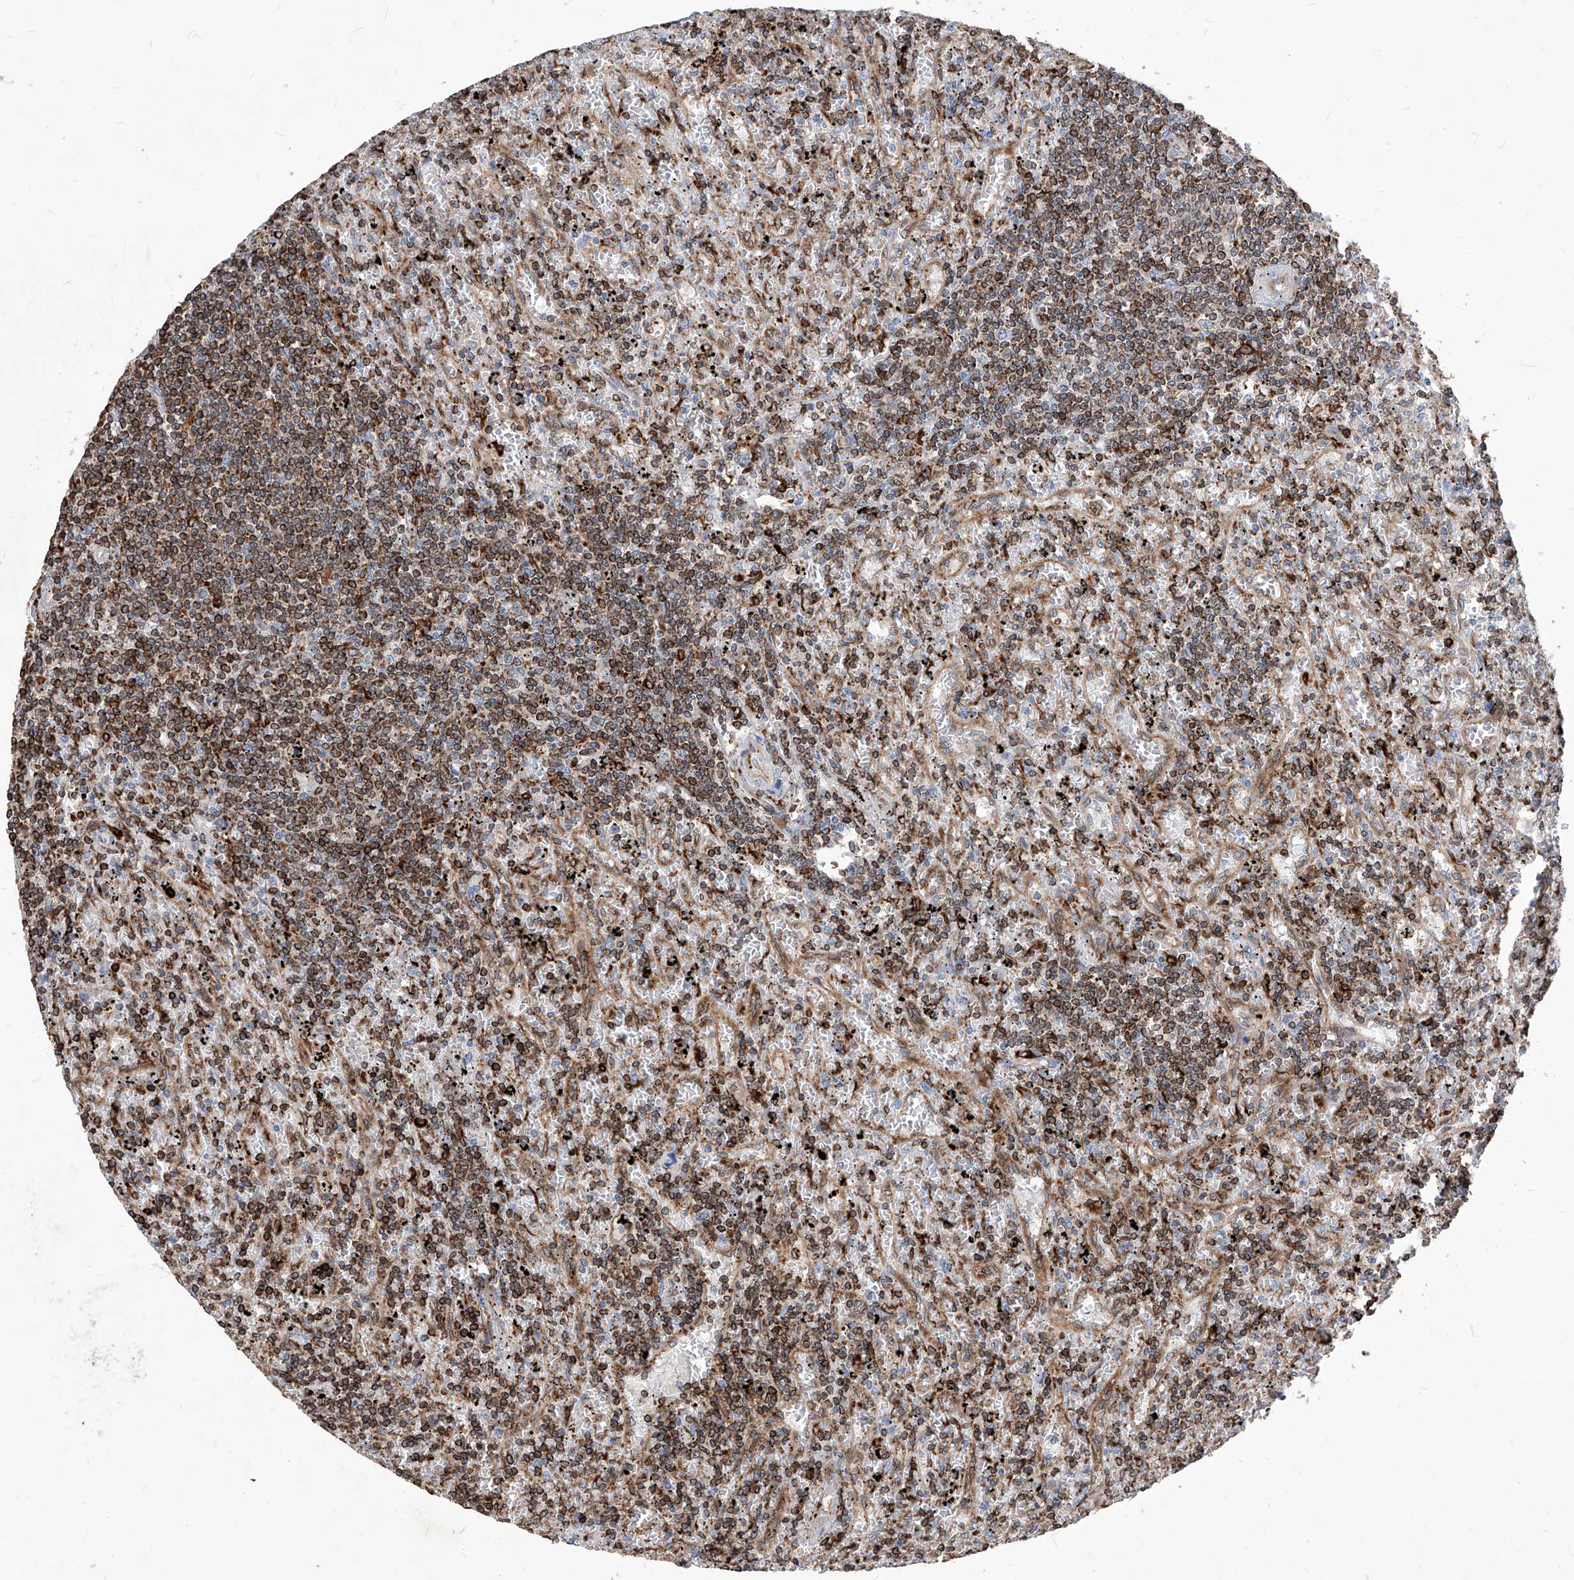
{"staining": {"intensity": "strong", "quantity": ">75%", "location": "cytoplasmic/membranous"}, "tissue": "lymphoma", "cell_type": "Tumor cells", "image_type": "cancer", "snomed": [{"axis": "morphology", "description": "Malignant lymphoma, non-Hodgkin's type, Low grade"}, {"axis": "topography", "description": "Spleen"}], "caption": "Immunohistochemistry (IHC) of low-grade malignant lymphoma, non-Hodgkin's type exhibits high levels of strong cytoplasmic/membranous expression in about >75% of tumor cells.", "gene": "UBOX5", "patient": {"sex": "male", "age": 76}}